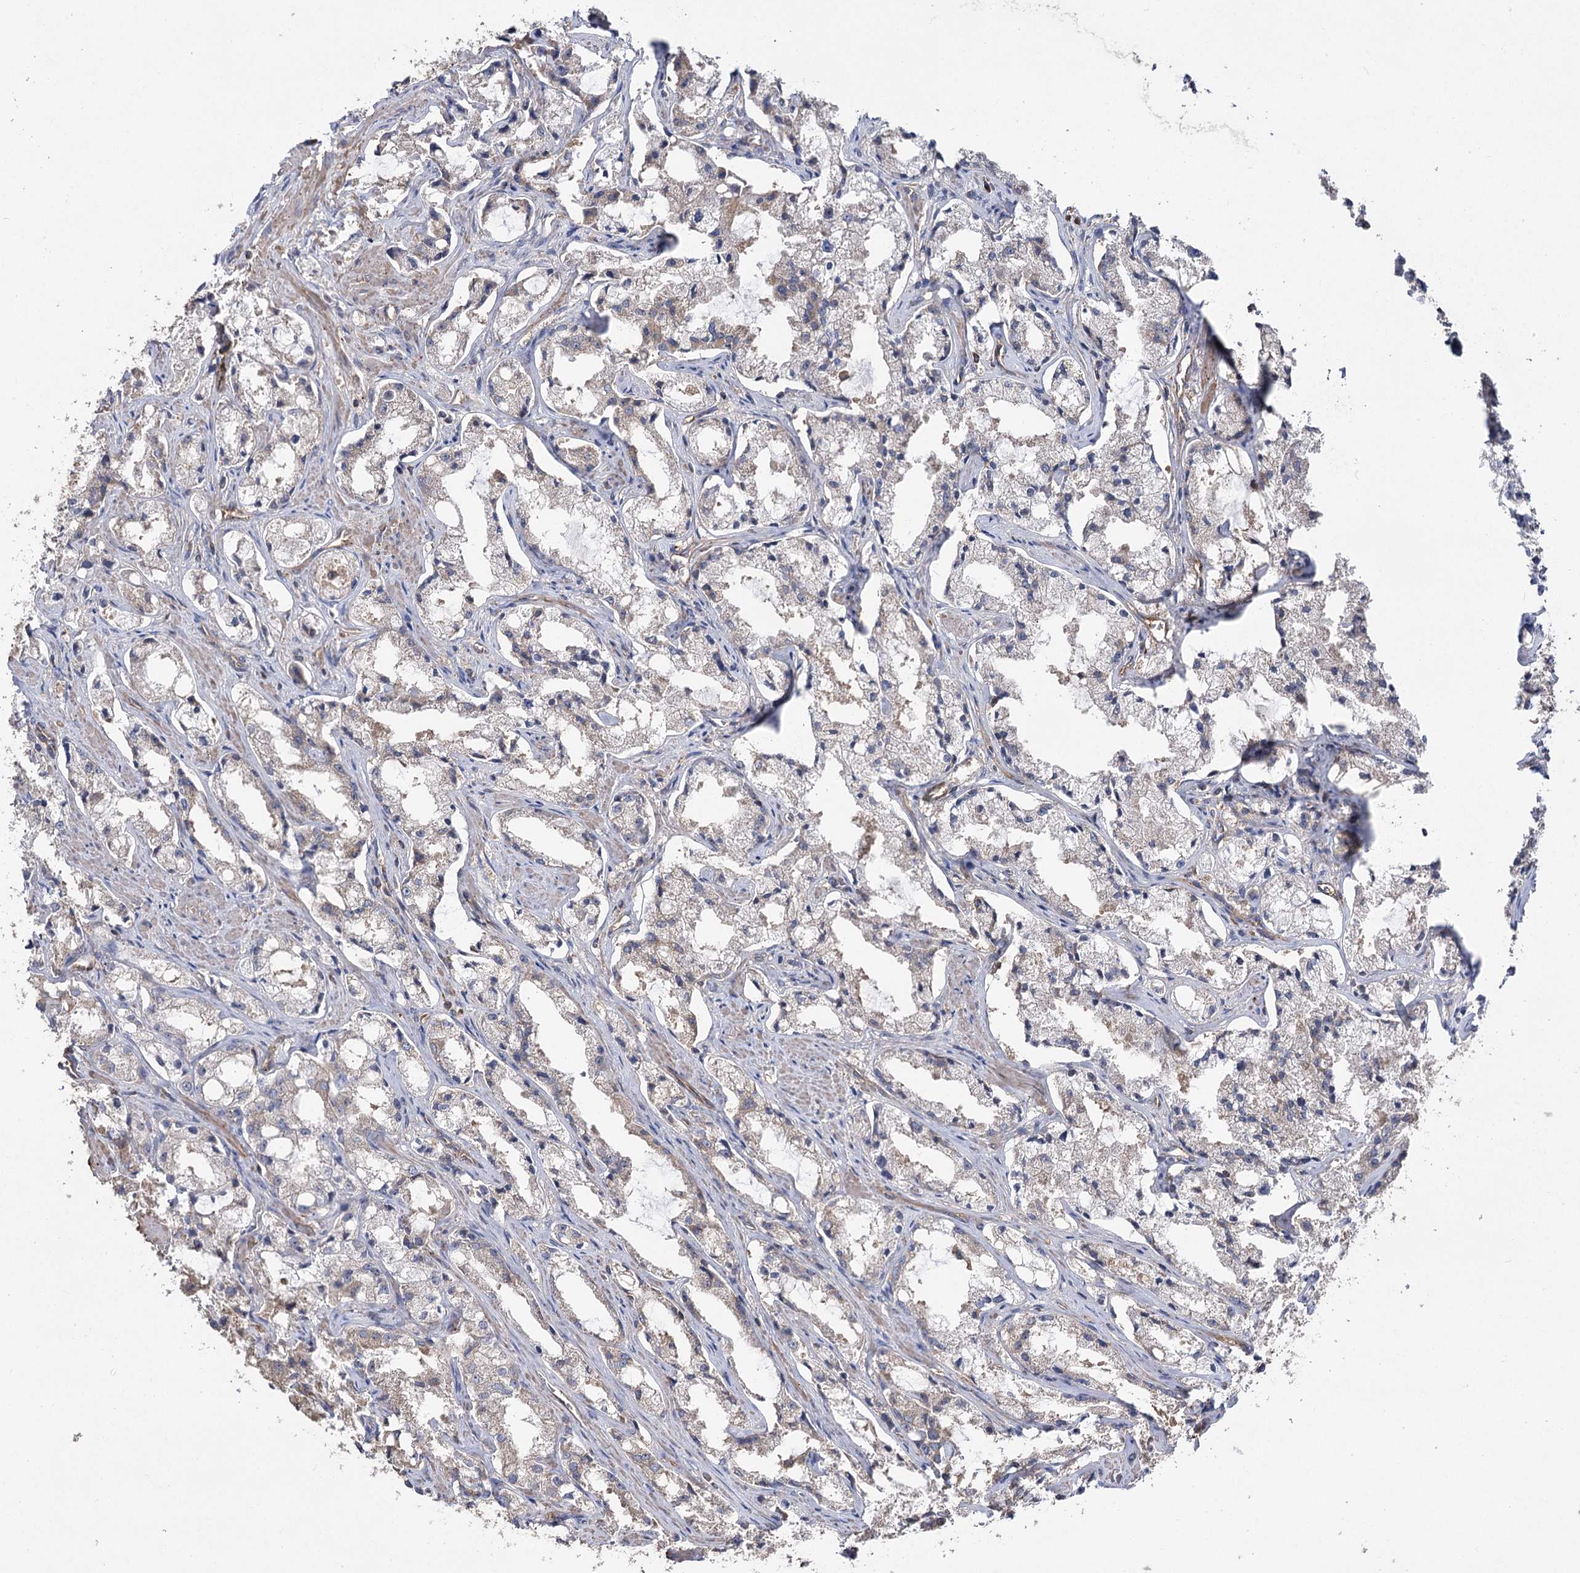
{"staining": {"intensity": "negative", "quantity": "none", "location": "none"}, "tissue": "prostate cancer", "cell_type": "Tumor cells", "image_type": "cancer", "snomed": [{"axis": "morphology", "description": "Adenocarcinoma, High grade"}, {"axis": "topography", "description": "Prostate"}], "caption": "Image shows no significant protein expression in tumor cells of prostate cancer (adenocarcinoma (high-grade)).", "gene": "LARS2", "patient": {"sex": "male", "age": 66}}